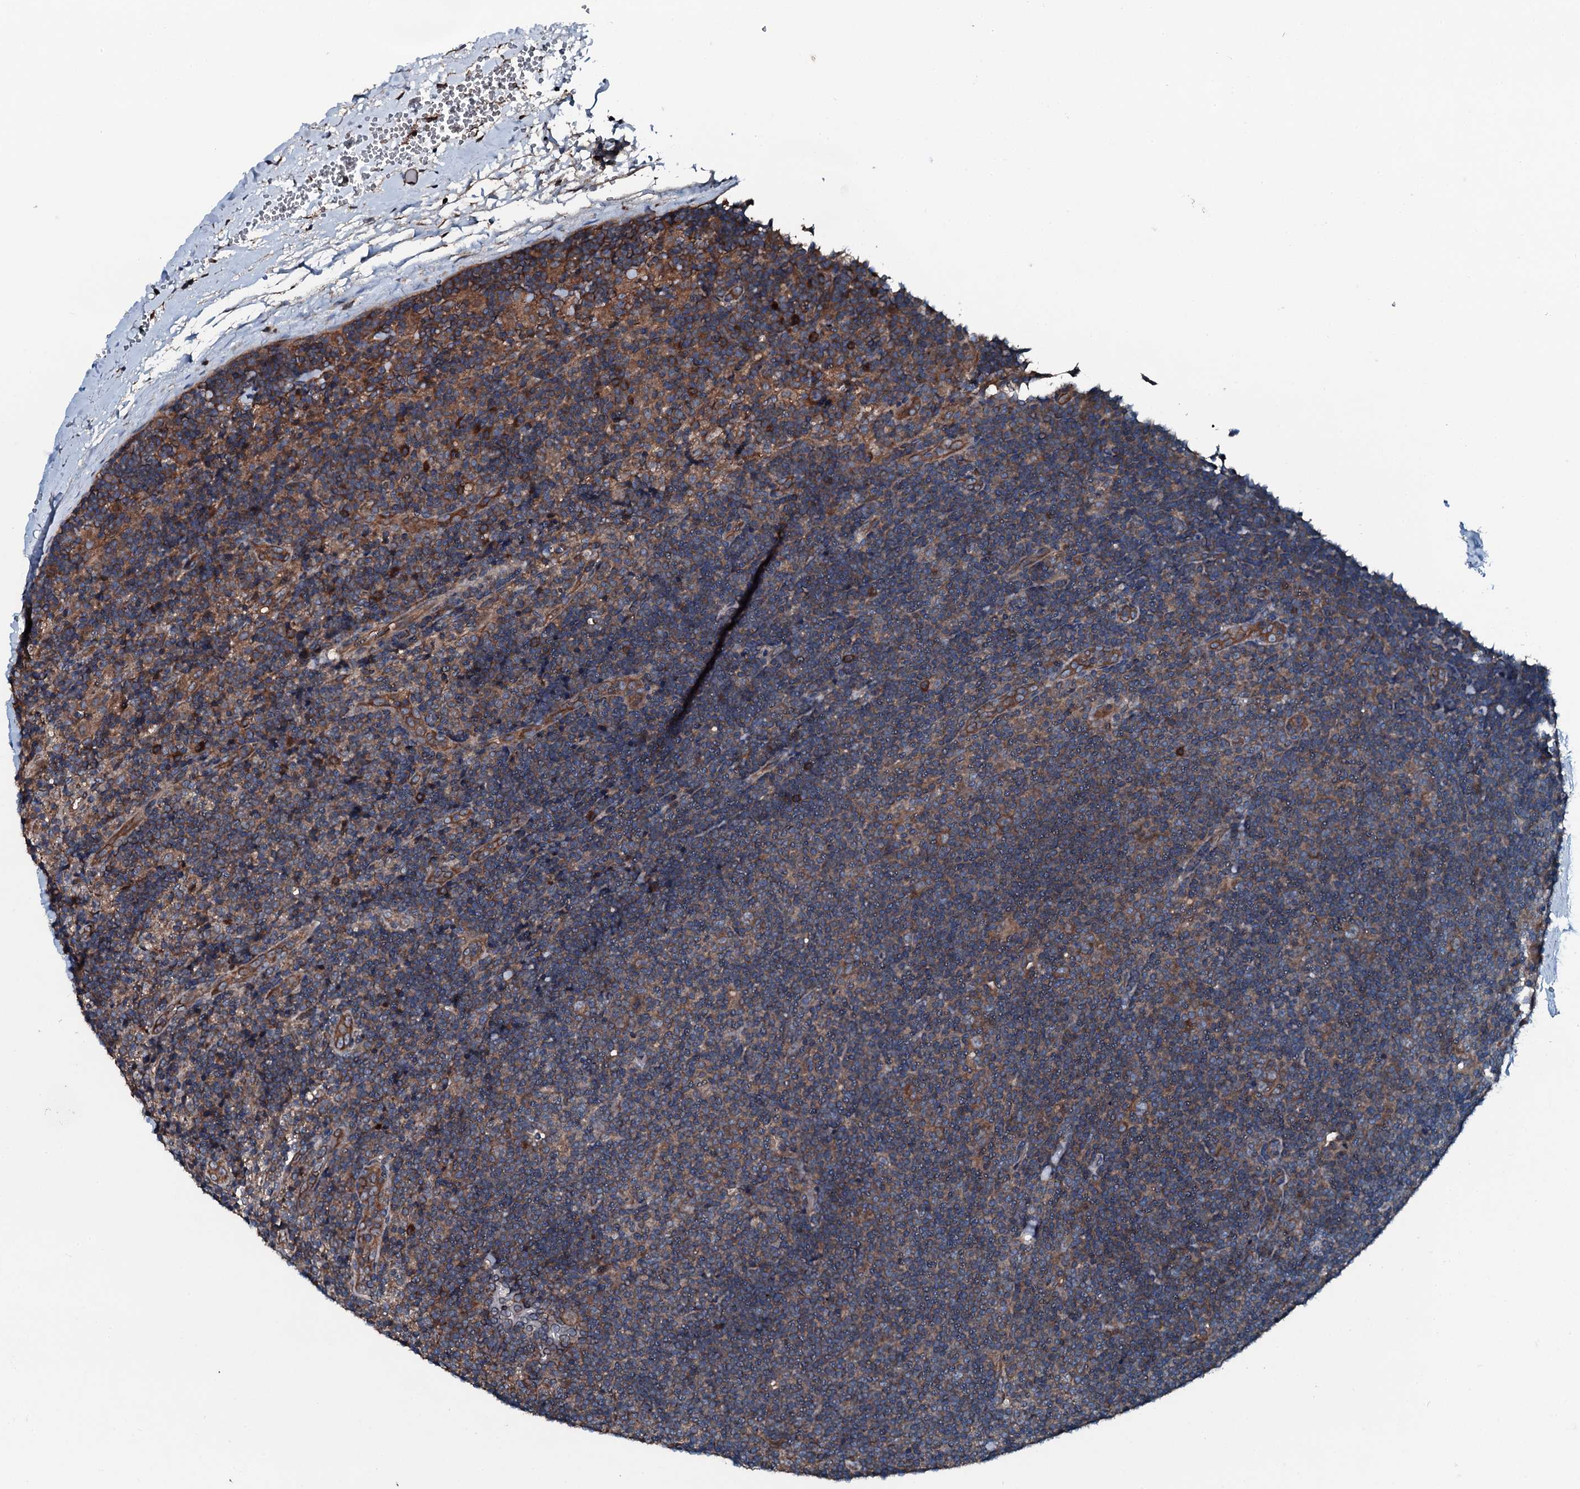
{"staining": {"intensity": "moderate", "quantity": ">75%", "location": "cytoplasmic/membranous"}, "tissue": "lymphoma", "cell_type": "Tumor cells", "image_type": "cancer", "snomed": [{"axis": "morphology", "description": "Hodgkin's disease, NOS"}, {"axis": "topography", "description": "Lymph node"}], "caption": "Lymphoma tissue displays moderate cytoplasmic/membranous staining in about >75% of tumor cells The staining was performed using DAB (3,3'-diaminobenzidine) to visualize the protein expression in brown, while the nuclei were stained in blue with hematoxylin (Magnification: 20x).", "gene": "AARS1", "patient": {"sex": "female", "age": 57}}